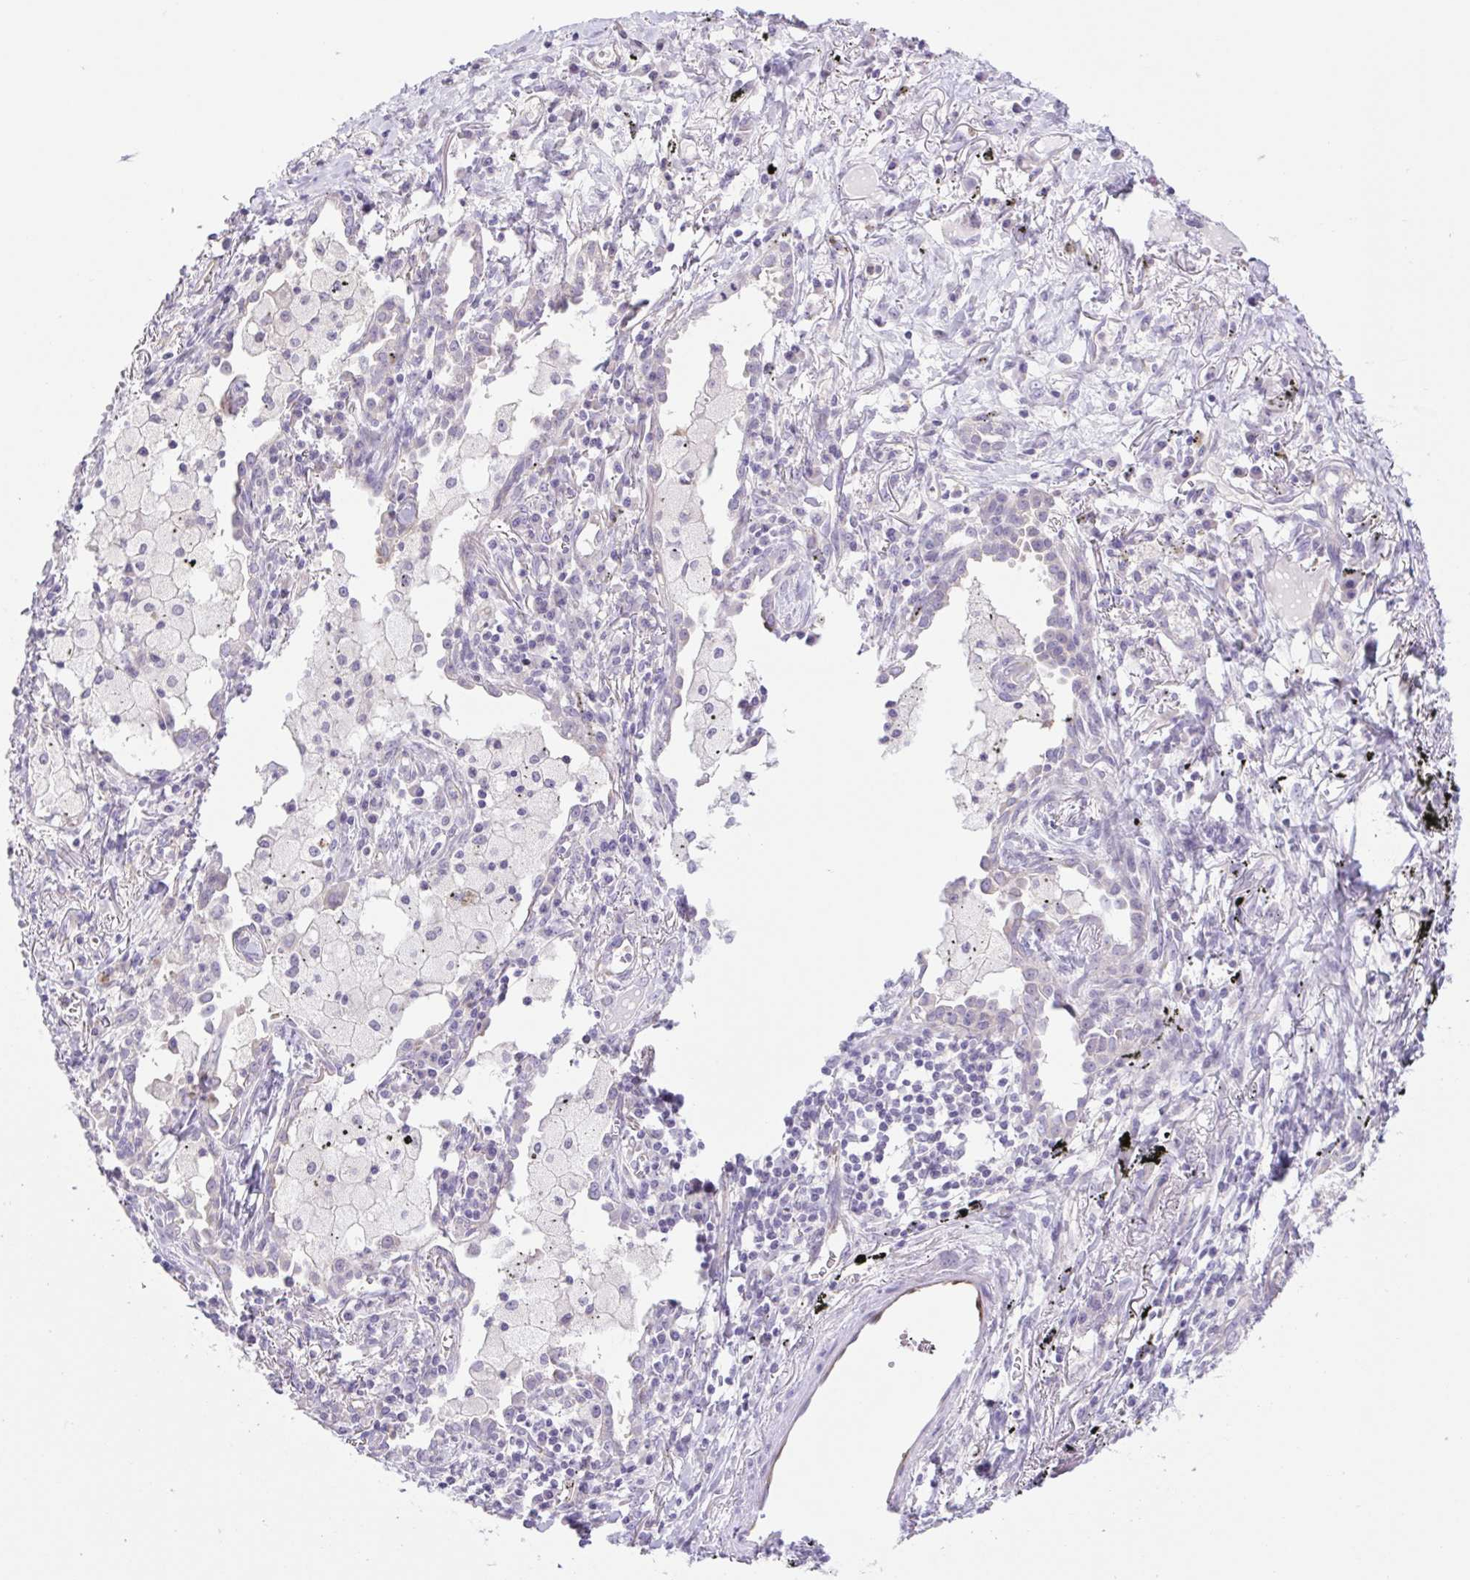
{"staining": {"intensity": "negative", "quantity": "none", "location": "none"}, "tissue": "lung cancer", "cell_type": "Tumor cells", "image_type": "cancer", "snomed": [{"axis": "morphology", "description": "Squamous cell carcinoma, NOS"}, {"axis": "topography", "description": "Lung"}], "caption": "Immunohistochemistry (IHC) of lung cancer displays no positivity in tumor cells.", "gene": "FAM177B", "patient": {"sex": "male", "age": 74}}